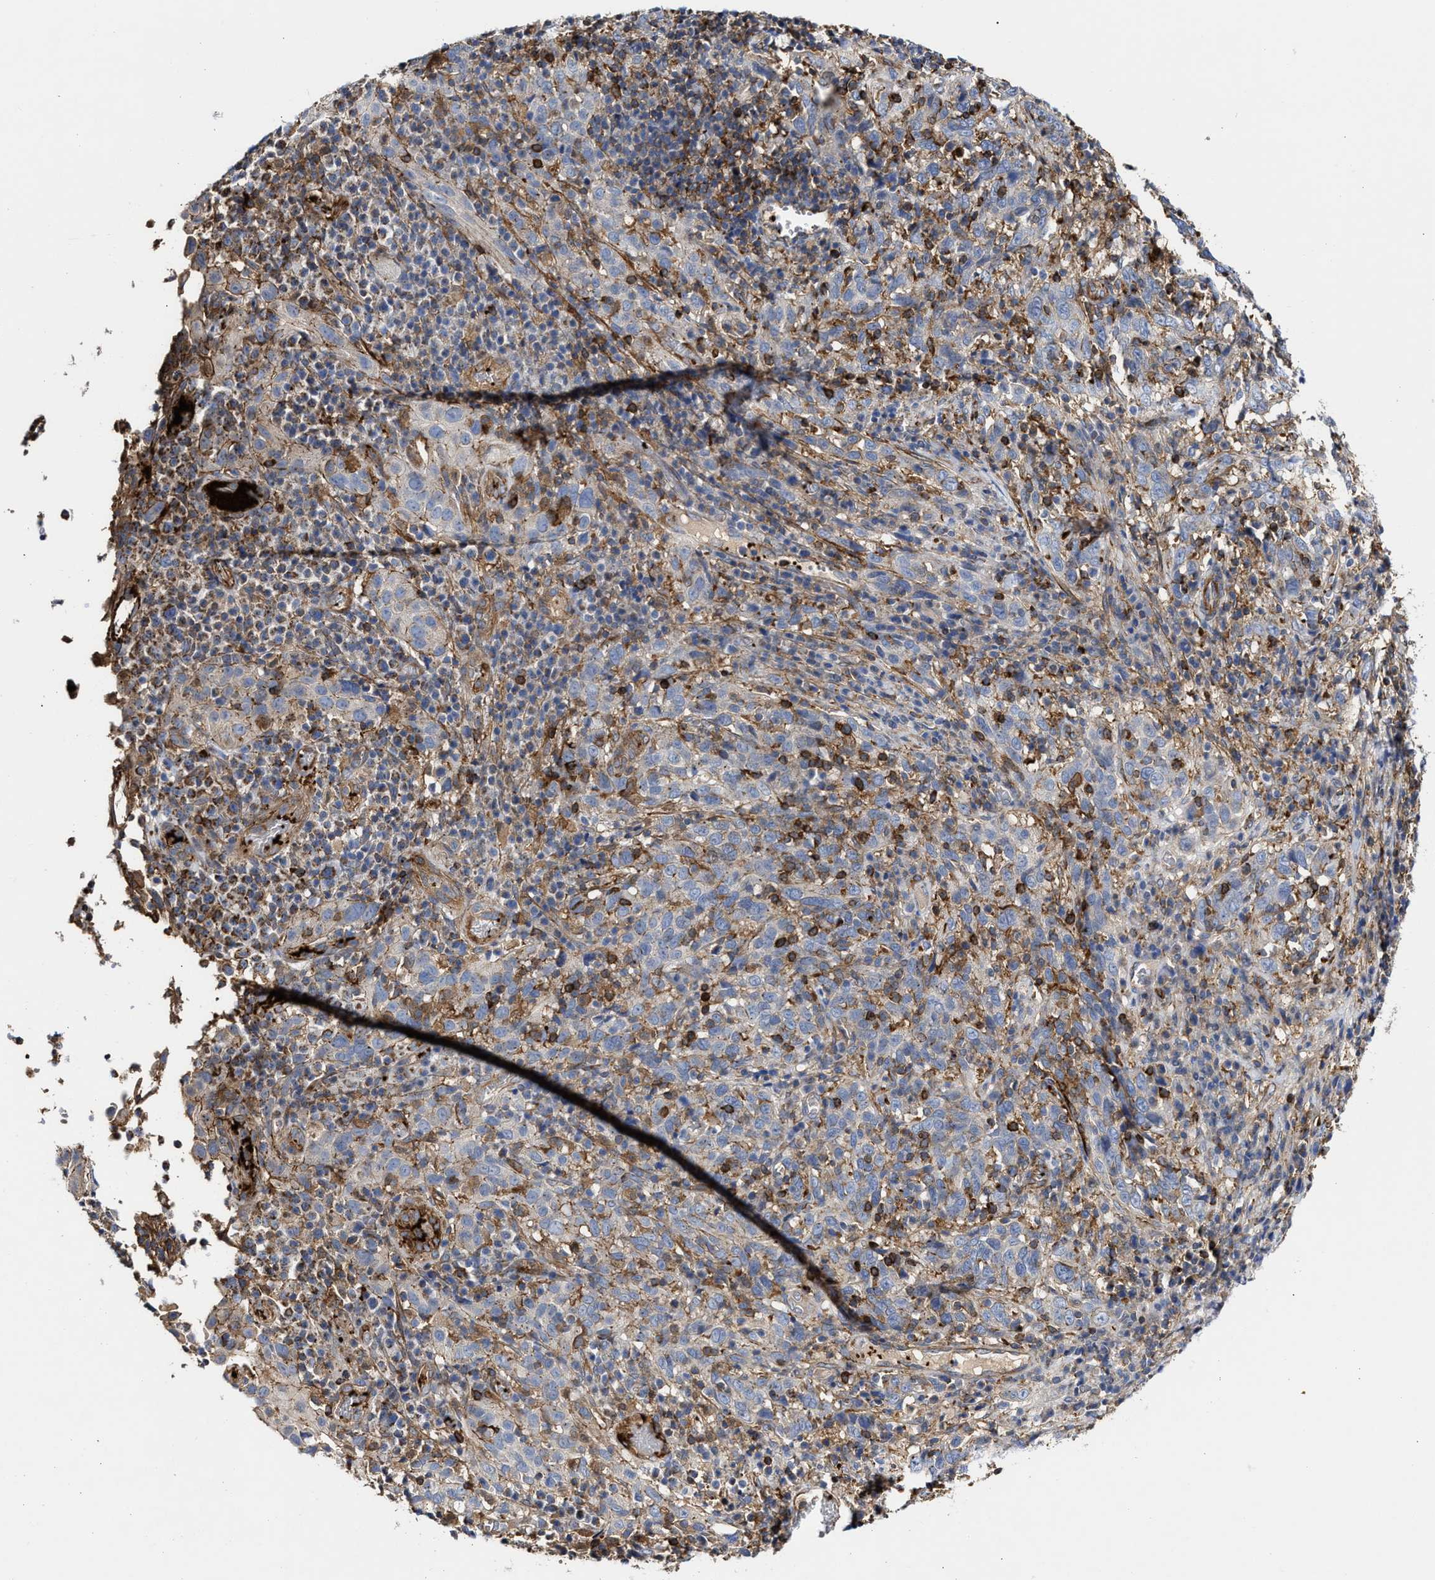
{"staining": {"intensity": "negative", "quantity": "none", "location": "none"}, "tissue": "cervical cancer", "cell_type": "Tumor cells", "image_type": "cancer", "snomed": [{"axis": "morphology", "description": "Squamous cell carcinoma, NOS"}, {"axis": "topography", "description": "Cervix"}], "caption": "Photomicrograph shows no significant protein staining in tumor cells of cervical cancer.", "gene": "HS3ST5", "patient": {"sex": "female", "age": 46}}